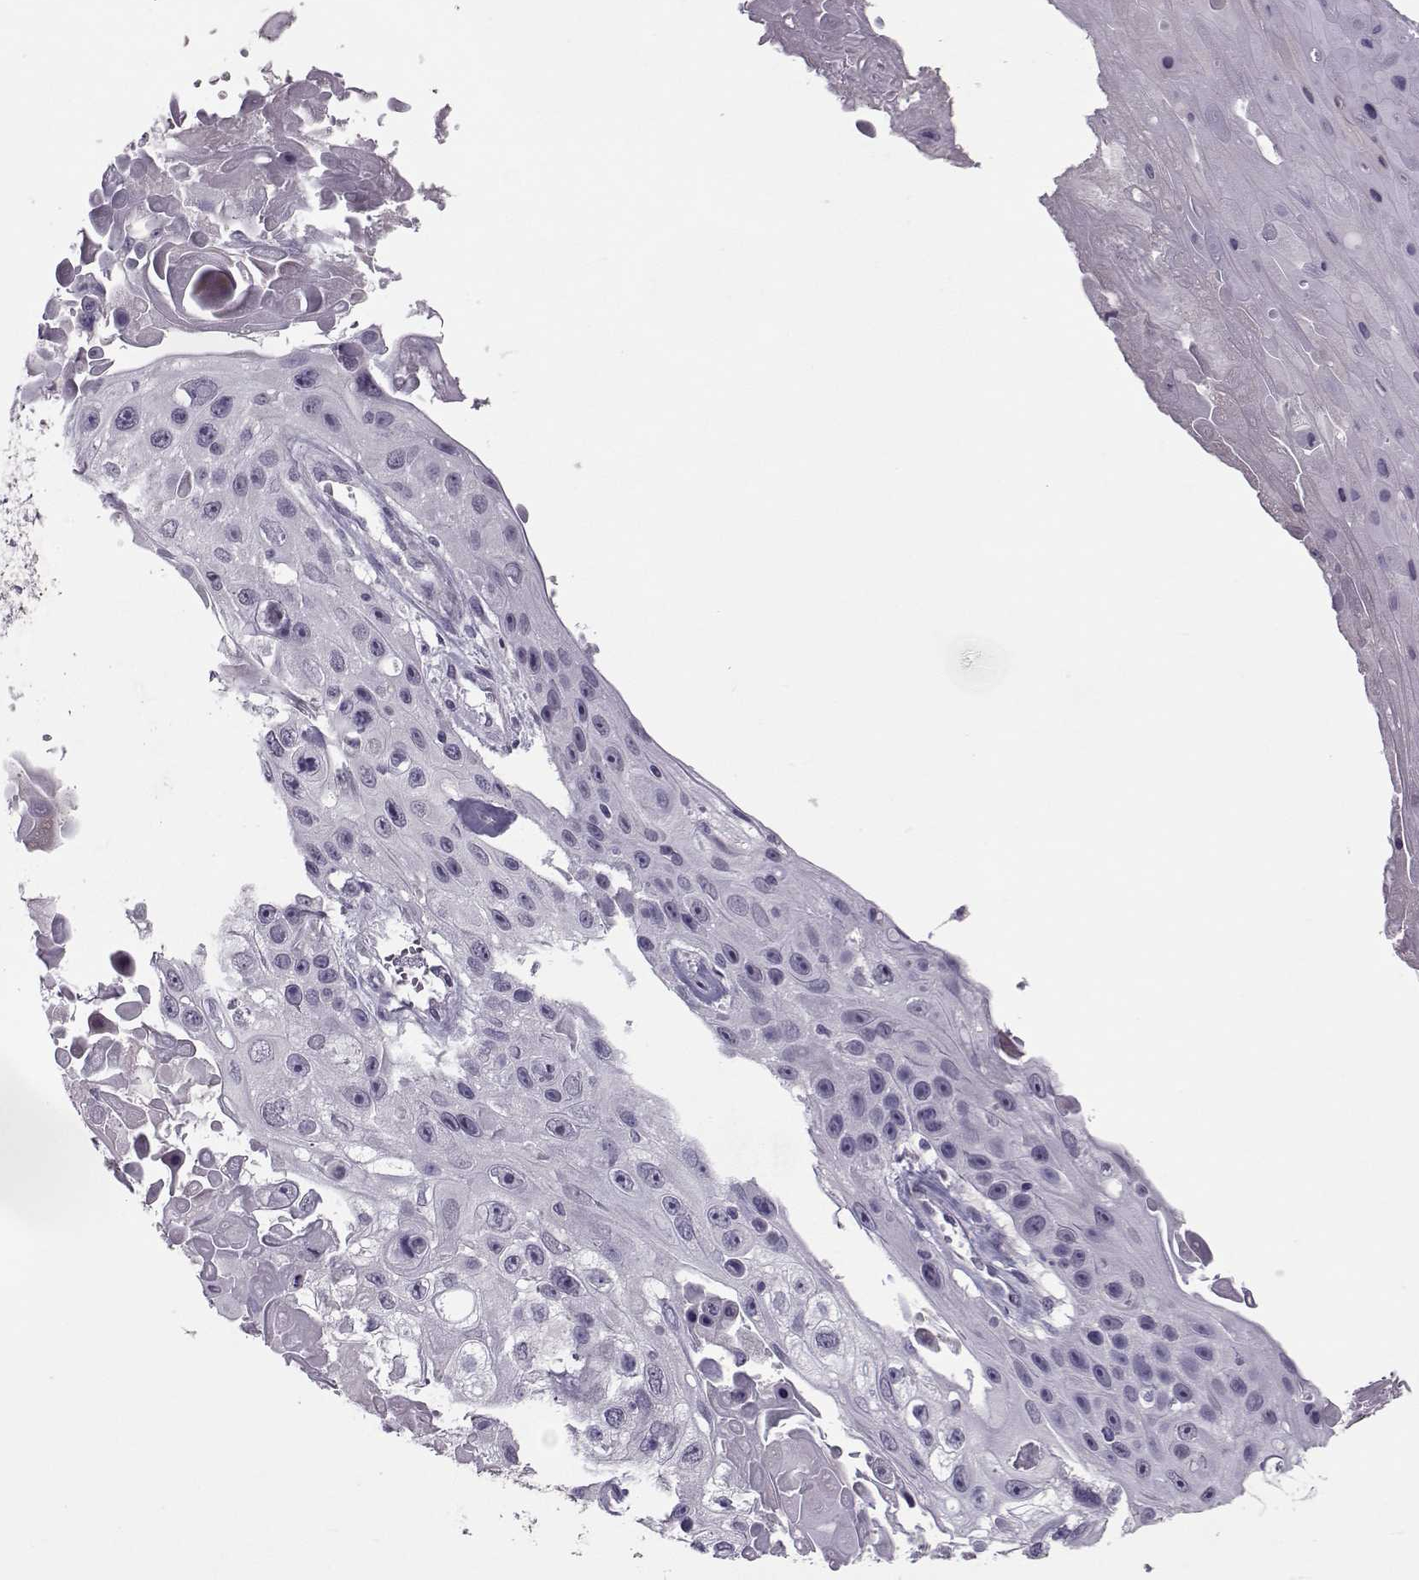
{"staining": {"intensity": "negative", "quantity": "none", "location": "none"}, "tissue": "skin cancer", "cell_type": "Tumor cells", "image_type": "cancer", "snomed": [{"axis": "morphology", "description": "Squamous cell carcinoma, NOS"}, {"axis": "topography", "description": "Skin"}], "caption": "The IHC histopathology image has no significant expression in tumor cells of skin squamous cell carcinoma tissue. Brightfield microscopy of IHC stained with DAB (3,3'-diaminobenzidine) (brown) and hematoxylin (blue), captured at high magnification.", "gene": "ASRGL1", "patient": {"sex": "male", "age": 82}}